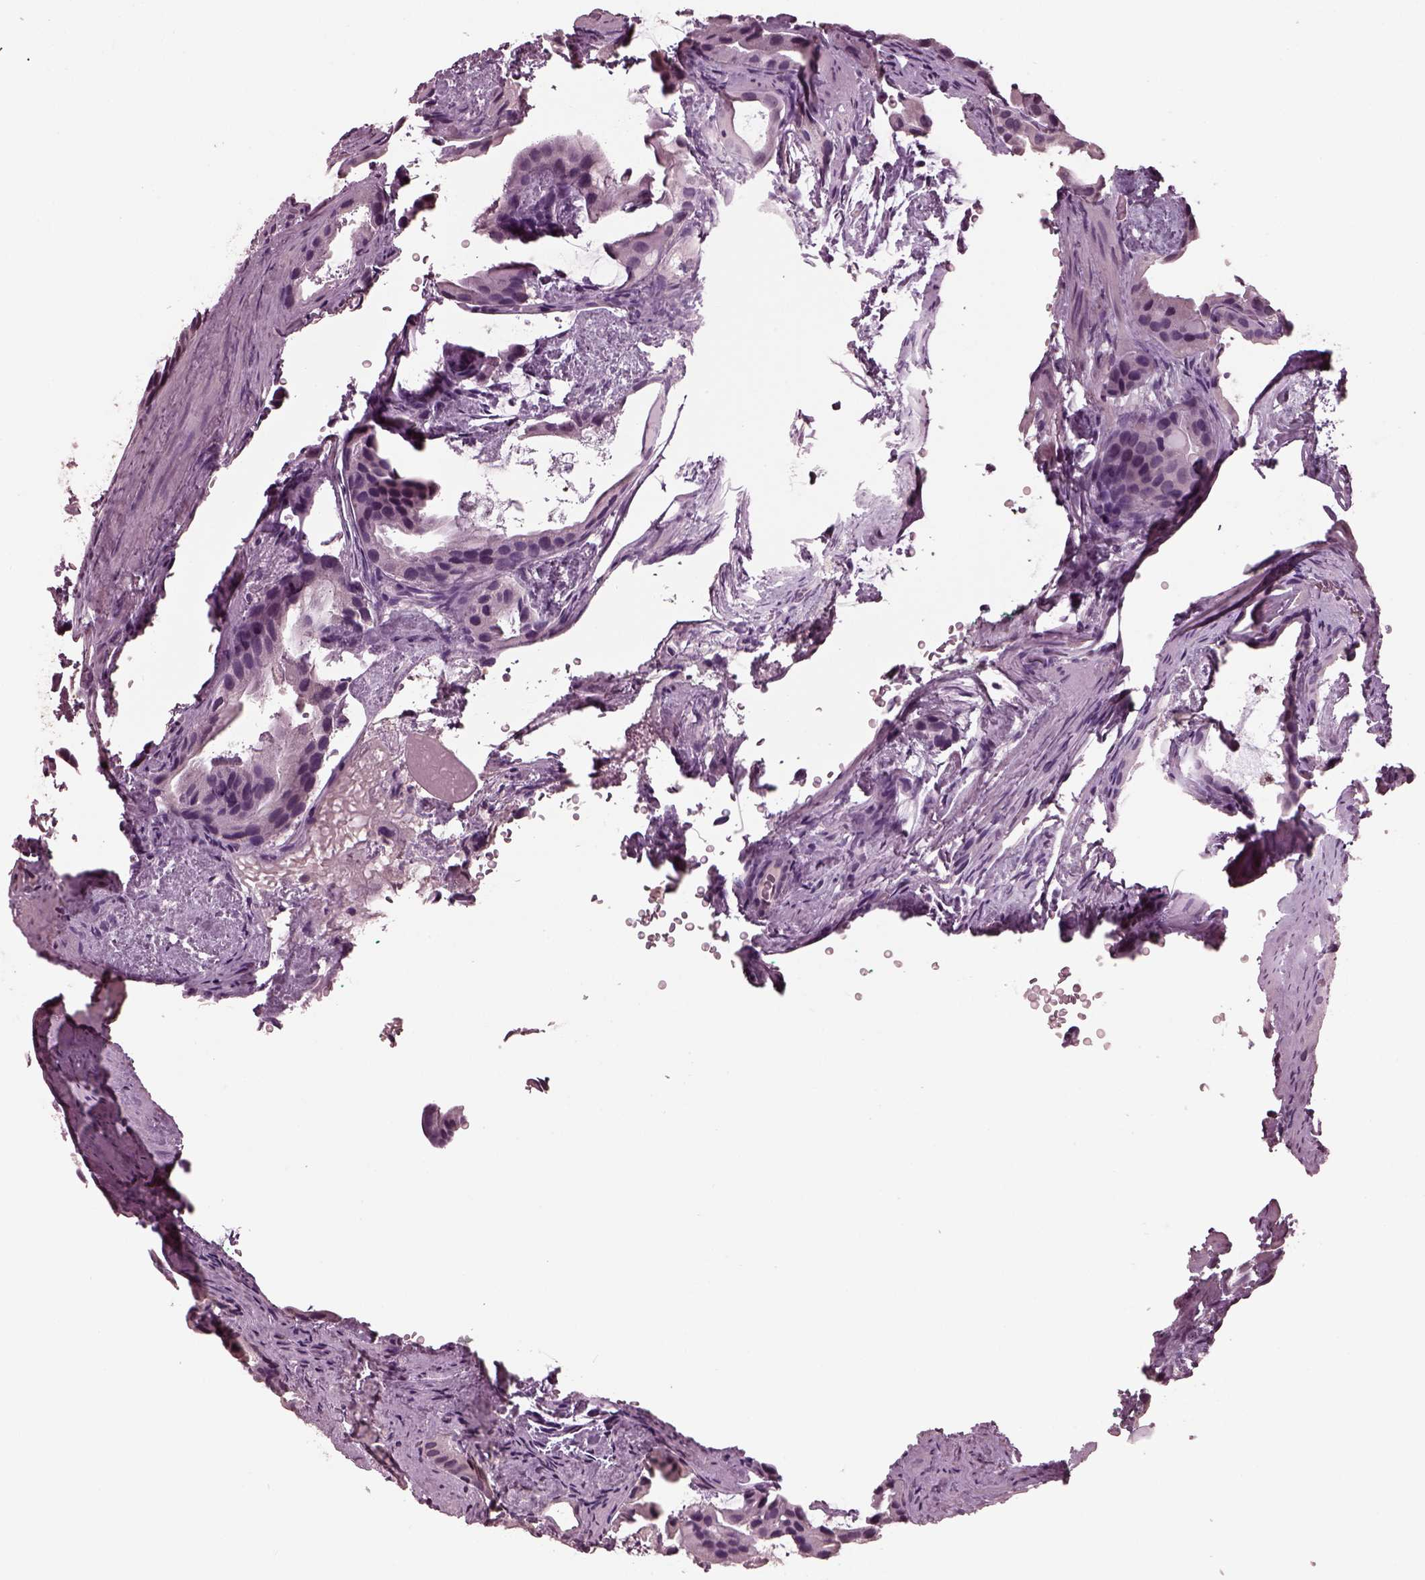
{"staining": {"intensity": "negative", "quantity": "none", "location": "none"}, "tissue": "prostate cancer", "cell_type": "Tumor cells", "image_type": "cancer", "snomed": [{"axis": "morphology", "description": "Adenocarcinoma, Low grade"}, {"axis": "topography", "description": "Prostate and seminal vesicle, NOS"}], "caption": "The immunohistochemistry (IHC) image has no significant staining in tumor cells of prostate low-grade adenocarcinoma tissue. (Brightfield microscopy of DAB (3,3'-diaminobenzidine) immunohistochemistry (IHC) at high magnification).", "gene": "TSKS", "patient": {"sex": "male", "age": 71}}